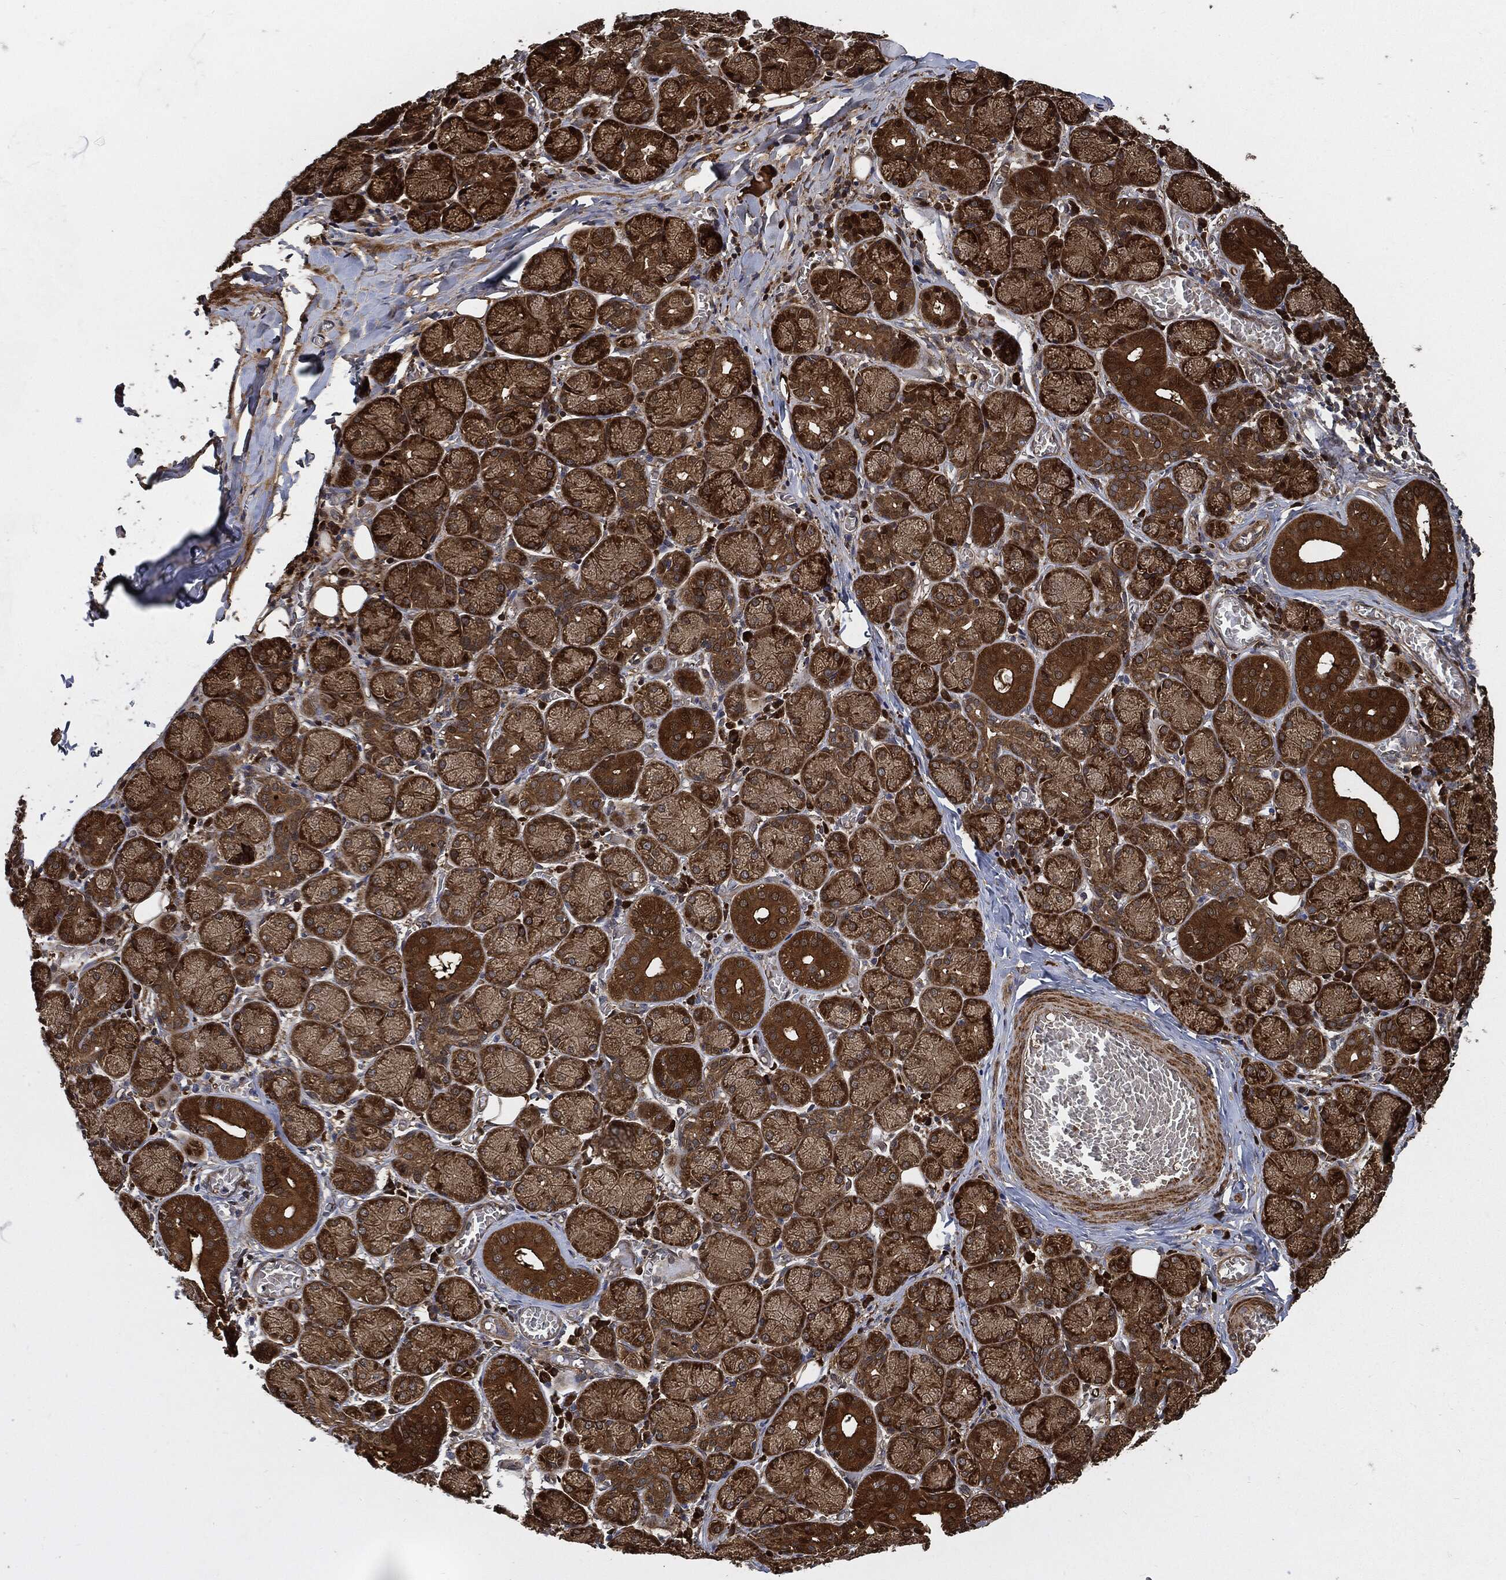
{"staining": {"intensity": "strong", "quantity": ">75%", "location": "cytoplasmic/membranous"}, "tissue": "salivary gland", "cell_type": "Glandular cells", "image_type": "normal", "snomed": [{"axis": "morphology", "description": "Normal tissue, NOS"}, {"axis": "topography", "description": "Salivary gland"}, {"axis": "topography", "description": "Peripheral nerve tissue"}], "caption": "IHC photomicrograph of unremarkable salivary gland stained for a protein (brown), which exhibits high levels of strong cytoplasmic/membranous expression in about >75% of glandular cells.", "gene": "PRDX2", "patient": {"sex": "female", "age": 24}}